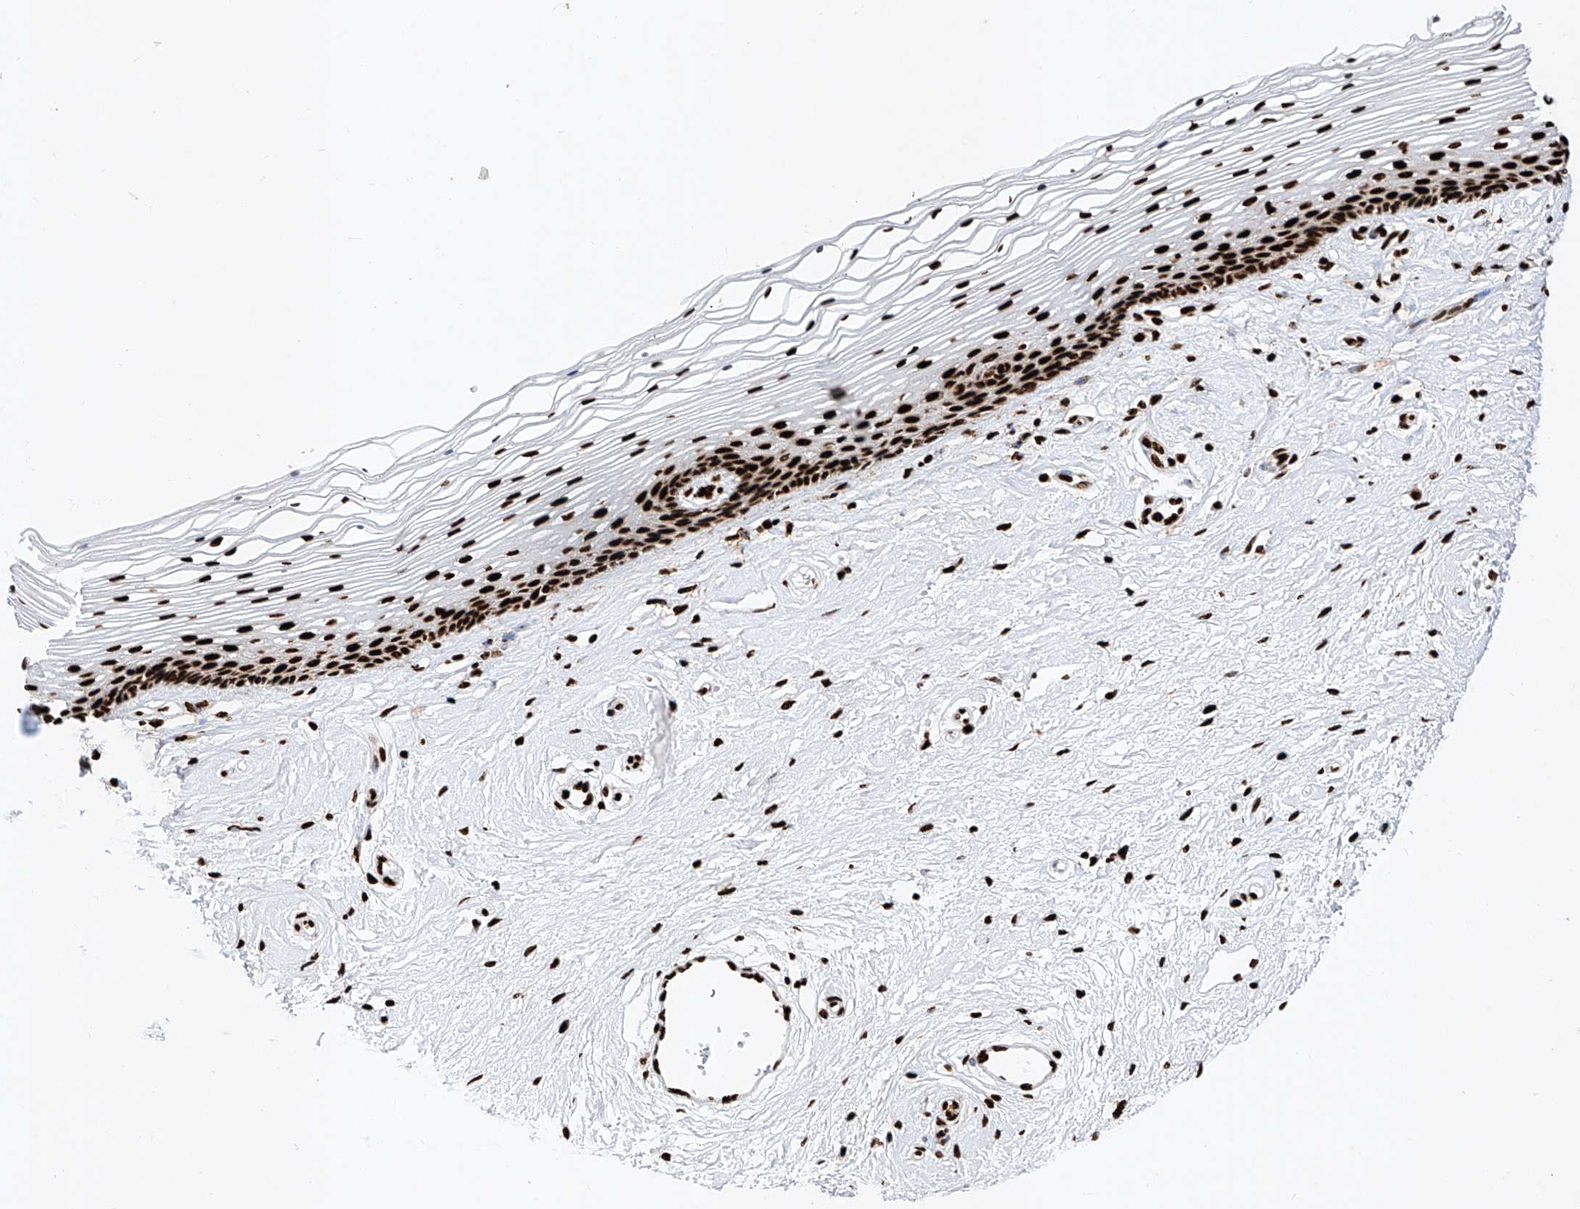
{"staining": {"intensity": "strong", "quantity": ">75%", "location": "nuclear"}, "tissue": "vagina", "cell_type": "Squamous epithelial cells", "image_type": "normal", "snomed": [{"axis": "morphology", "description": "Normal tissue, NOS"}, {"axis": "topography", "description": "Vagina"}], "caption": "The histopathology image exhibits staining of unremarkable vagina, revealing strong nuclear protein positivity (brown color) within squamous epithelial cells. (Stains: DAB (3,3'-diaminobenzidine) in brown, nuclei in blue, Microscopy: brightfield microscopy at high magnification).", "gene": "SRSF6", "patient": {"sex": "female", "age": 46}}